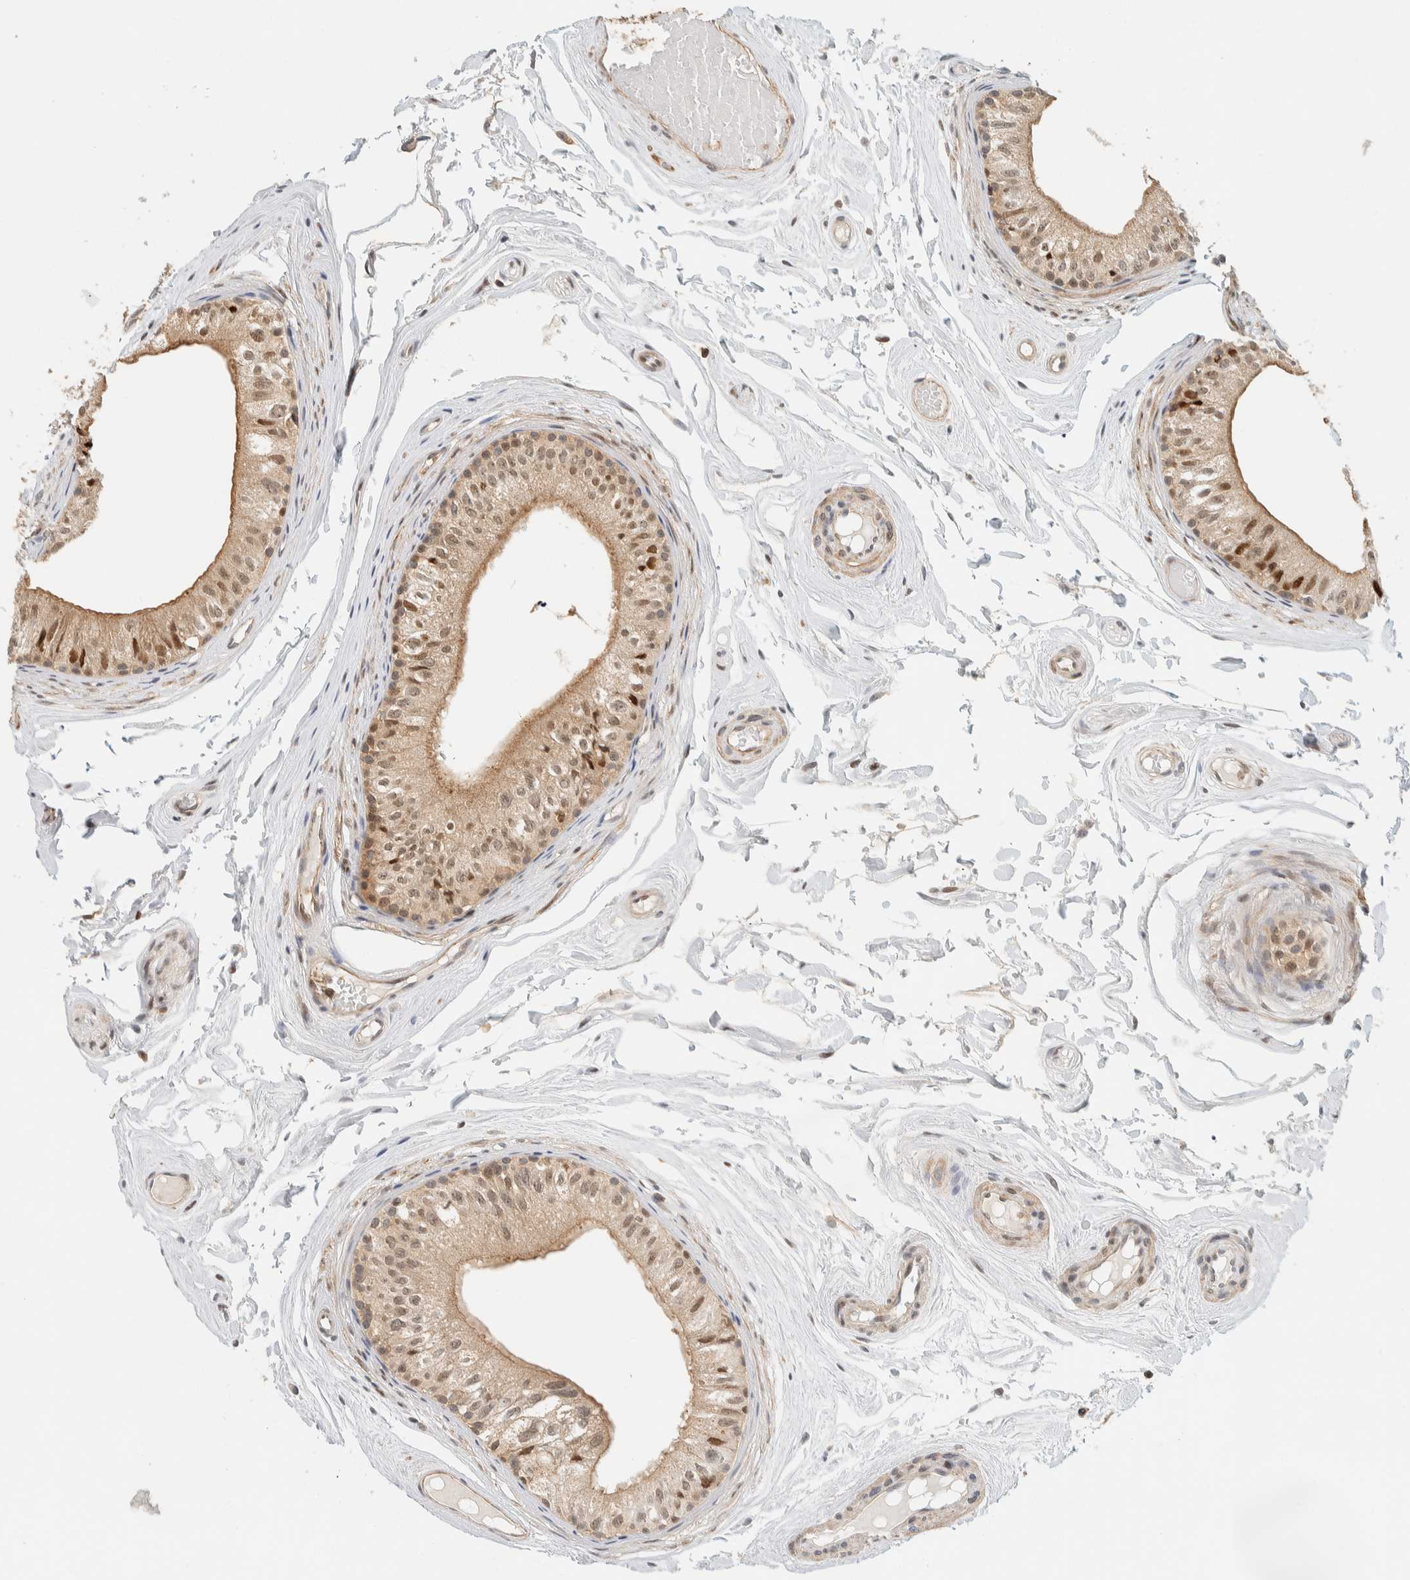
{"staining": {"intensity": "moderate", "quantity": ">75%", "location": "cytoplasmic/membranous,nuclear"}, "tissue": "epididymis", "cell_type": "Glandular cells", "image_type": "normal", "snomed": [{"axis": "morphology", "description": "Normal tissue, NOS"}, {"axis": "topography", "description": "Epididymis"}], "caption": "Immunohistochemical staining of benign human epididymis shows moderate cytoplasmic/membranous,nuclear protein positivity in about >75% of glandular cells. The protein of interest is stained brown, and the nuclei are stained in blue (DAB (3,3'-diaminobenzidine) IHC with brightfield microscopy, high magnification).", "gene": "ARFGEF1", "patient": {"sex": "male", "age": 79}}